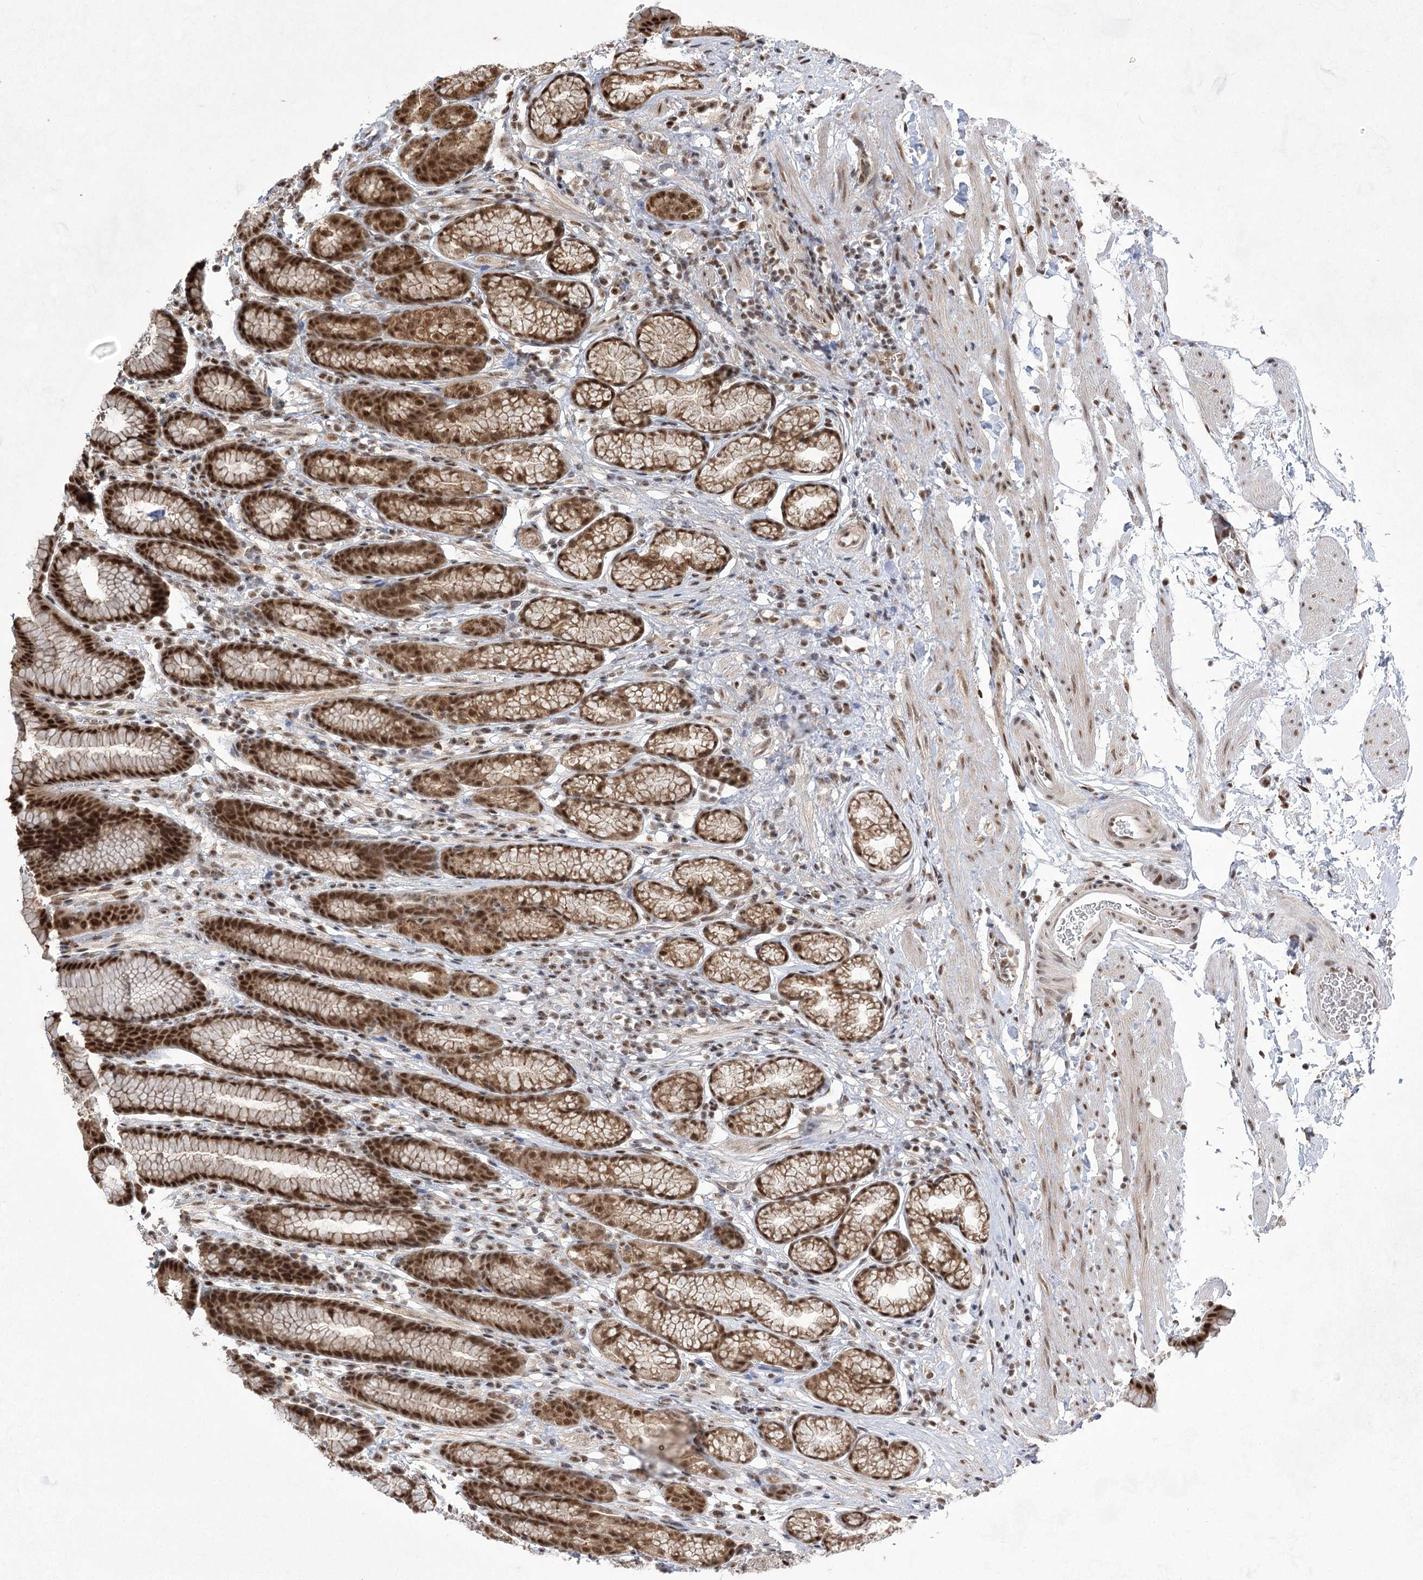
{"staining": {"intensity": "moderate", "quantity": ">75%", "location": "cytoplasmic/membranous,nuclear"}, "tissue": "stomach", "cell_type": "Glandular cells", "image_type": "normal", "snomed": [{"axis": "morphology", "description": "Normal tissue, NOS"}, {"axis": "topography", "description": "Stomach"}], "caption": "Brown immunohistochemical staining in benign human stomach demonstrates moderate cytoplasmic/membranous,nuclear expression in about >75% of glandular cells. (IHC, brightfield microscopy, high magnification).", "gene": "ZCCHC8", "patient": {"sex": "male", "age": 42}}